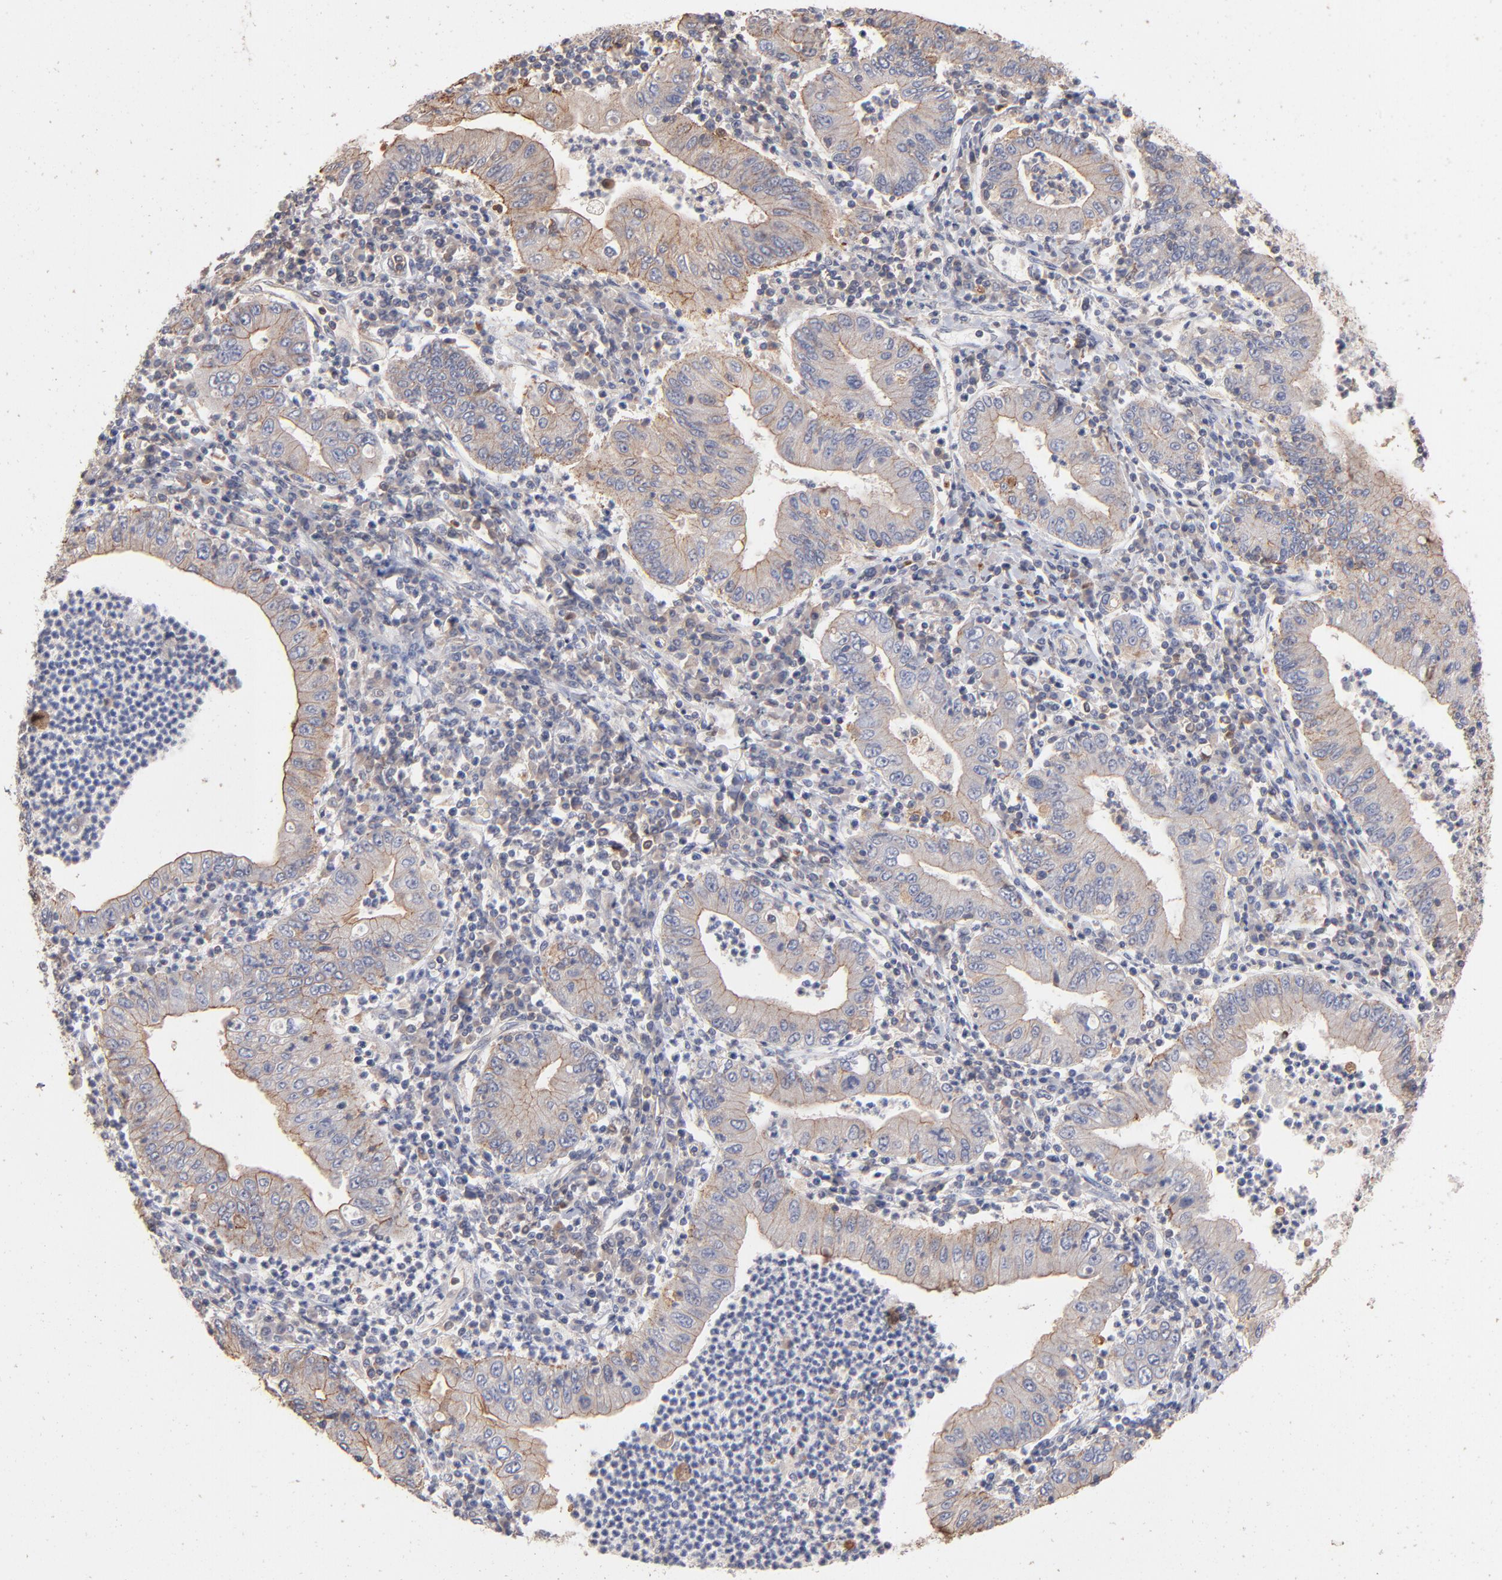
{"staining": {"intensity": "weak", "quantity": "<25%", "location": "cytoplasmic/membranous"}, "tissue": "stomach cancer", "cell_type": "Tumor cells", "image_type": "cancer", "snomed": [{"axis": "morphology", "description": "Normal tissue, NOS"}, {"axis": "morphology", "description": "Adenocarcinoma, NOS"}, {"axis": "topography", "description": "Esophagus"}, {"axis": "topography", "description": "Stomach, upper"}, {"axis": "topography", "description": "Peripheral nerve tissue"}], "caption": "Immunohistochemical staining of human stomach adenocarcinoma displays no significant staining in tumor cells.", "gene": "ARHGEF6", "patient": {"sex": "male", "age": 62}}